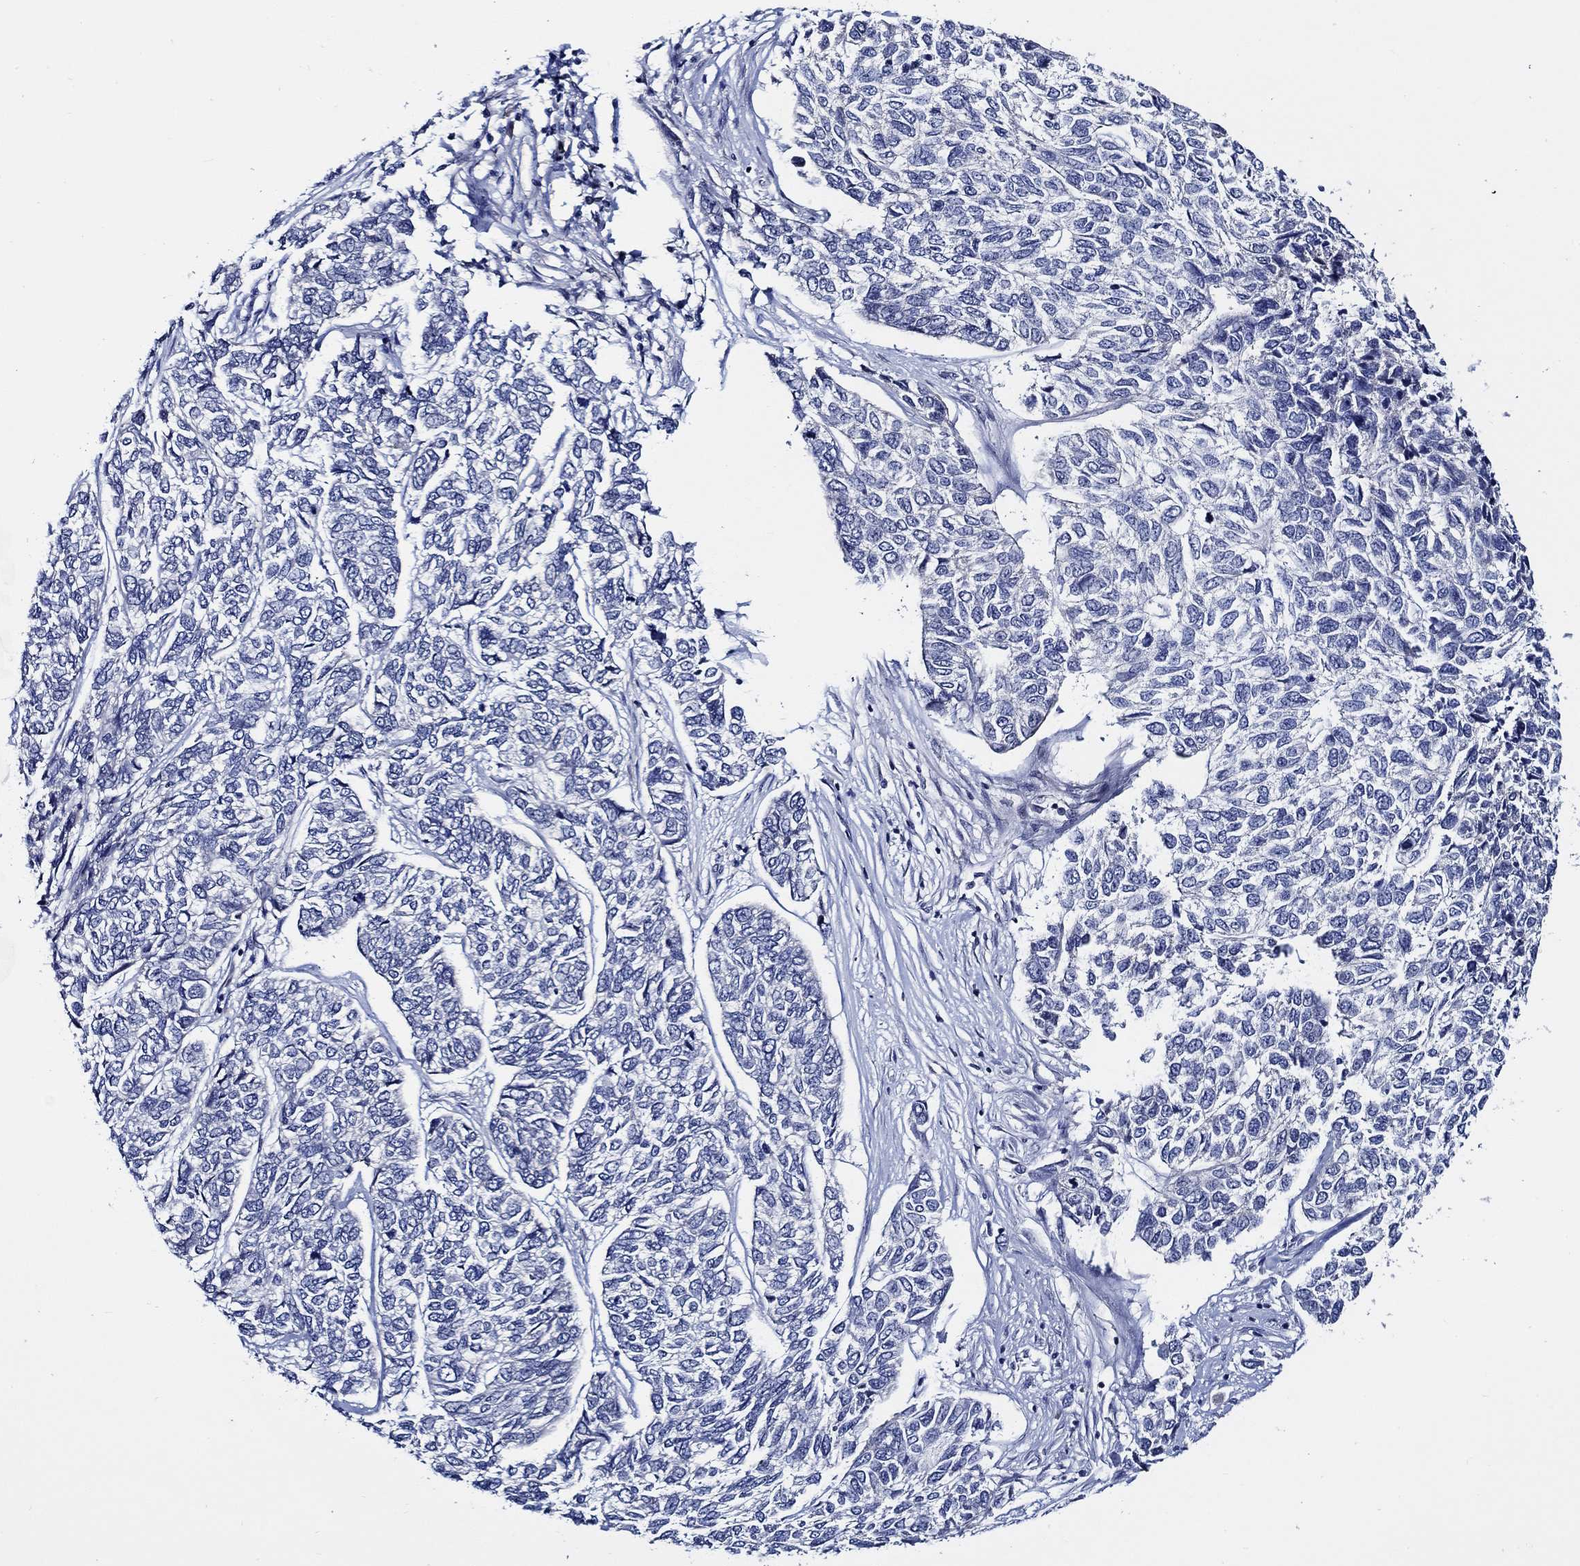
{"staining": {"intensity": "negative", "quantity": "none", "location": "none"}, "tissue": "skin cancer", "cell_type": "Tumor cells", "image_type": "cancer", "snomed": [{"axis": "morphology", "description": "Basal cell carcinoma"}, {"axis": "topography", "description": "Skin"}], "caption": "This histopathology image is of skin cancer stained with immunohistochemistry (IHC) to label a protein in brown with the nuclei are counter-stained blue. There is no expression in tumor cells.", "gene": "C8orf48", "patient": {"sex": "female", "age": 65}}